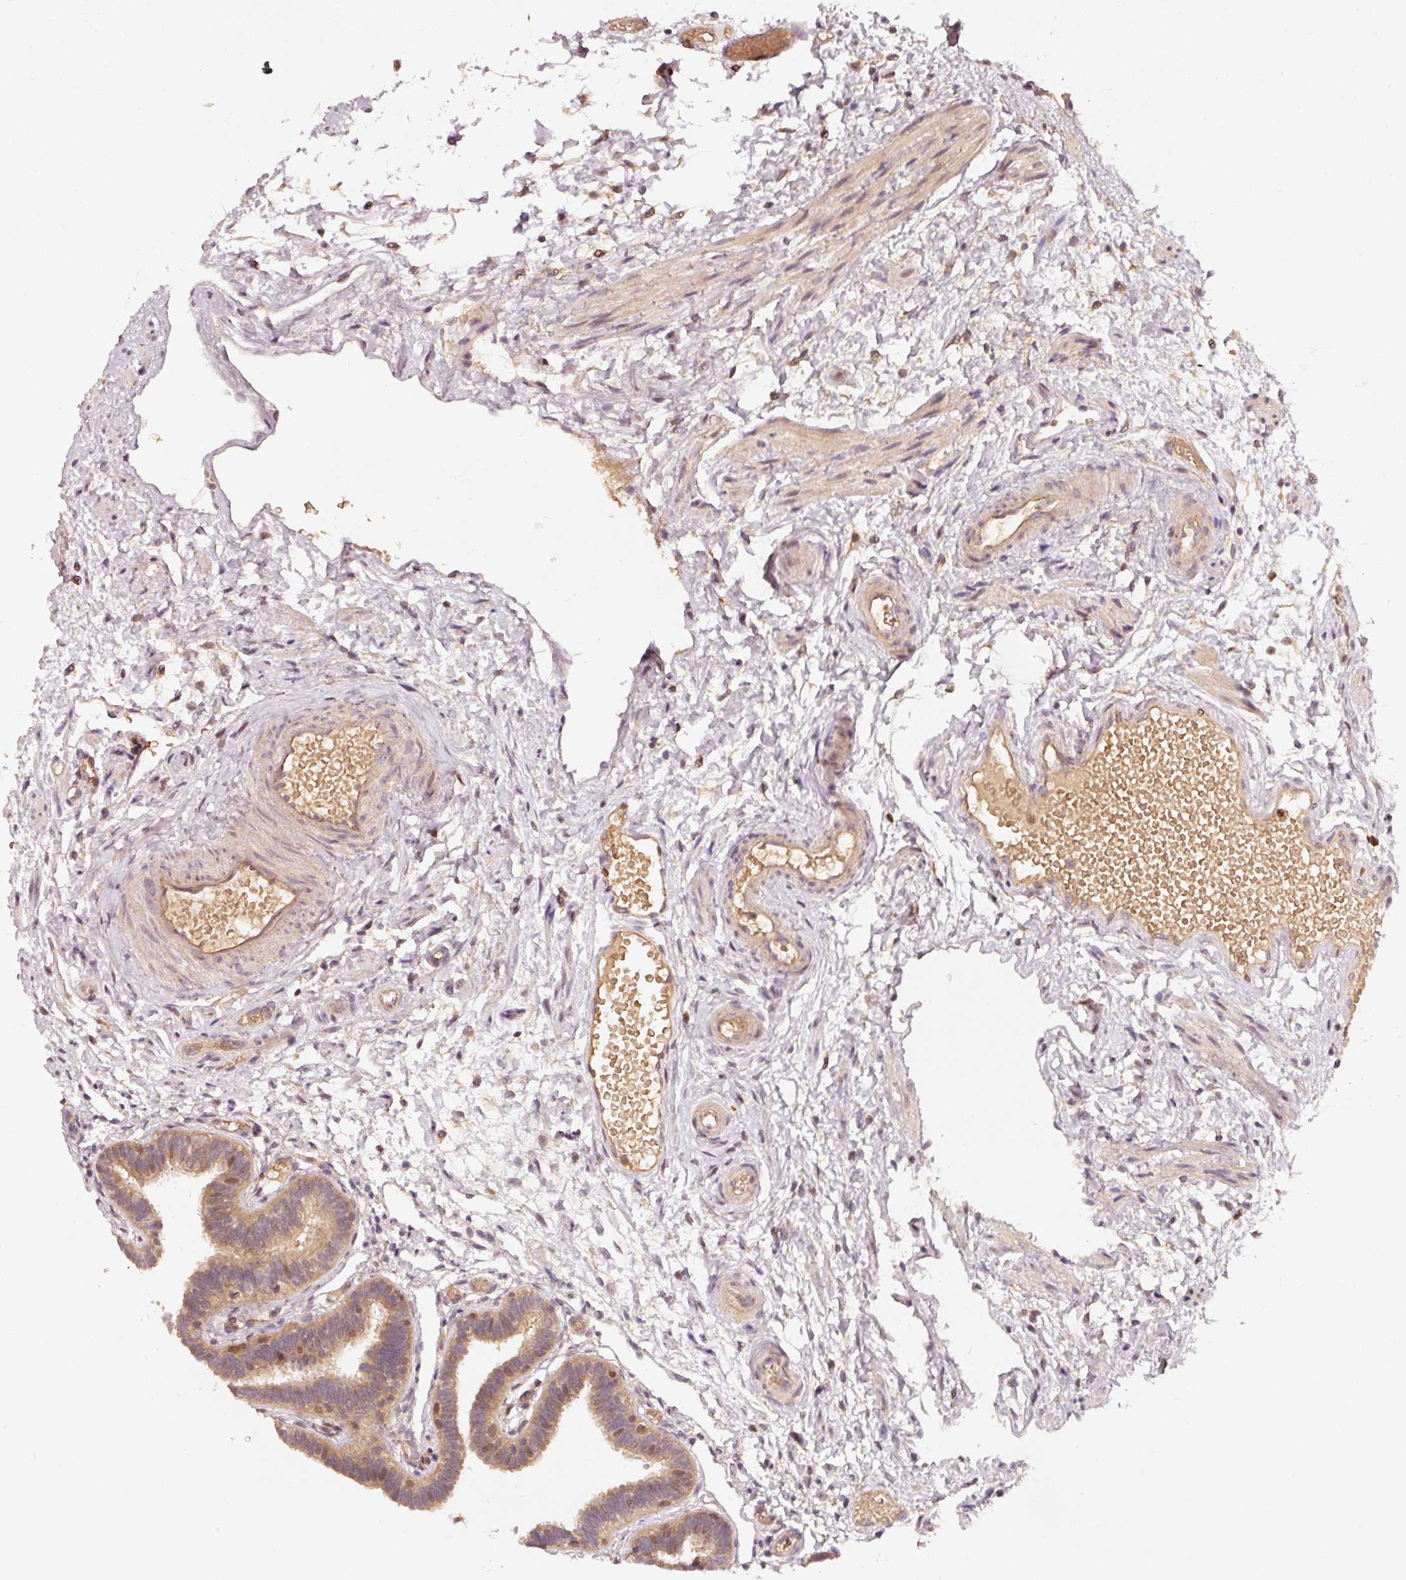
{"staining": {"intensity": "moderate", "quantity": ">75%", "location": "cytoplasmic/membranous"}, "tissue": "fallopian tube", "cell_type": "Glandular cells", "image_type": "normal", "snomed": [{"axis": "morphology", "description": "Normal tissue, NOS"}, {"axis": "topography", "description": "Fallopian tube"}], "caption": "An image of fallopian tube stained for a protein shows moderate cytoplasmic/membranous brown staining in glandular cells. Immunohistochemistry (ihc) stains the protein of interest in brown and the nuclei are stained blue.", "gene": "RRAS2", "patient": {"sex": "female", "age": 37}}